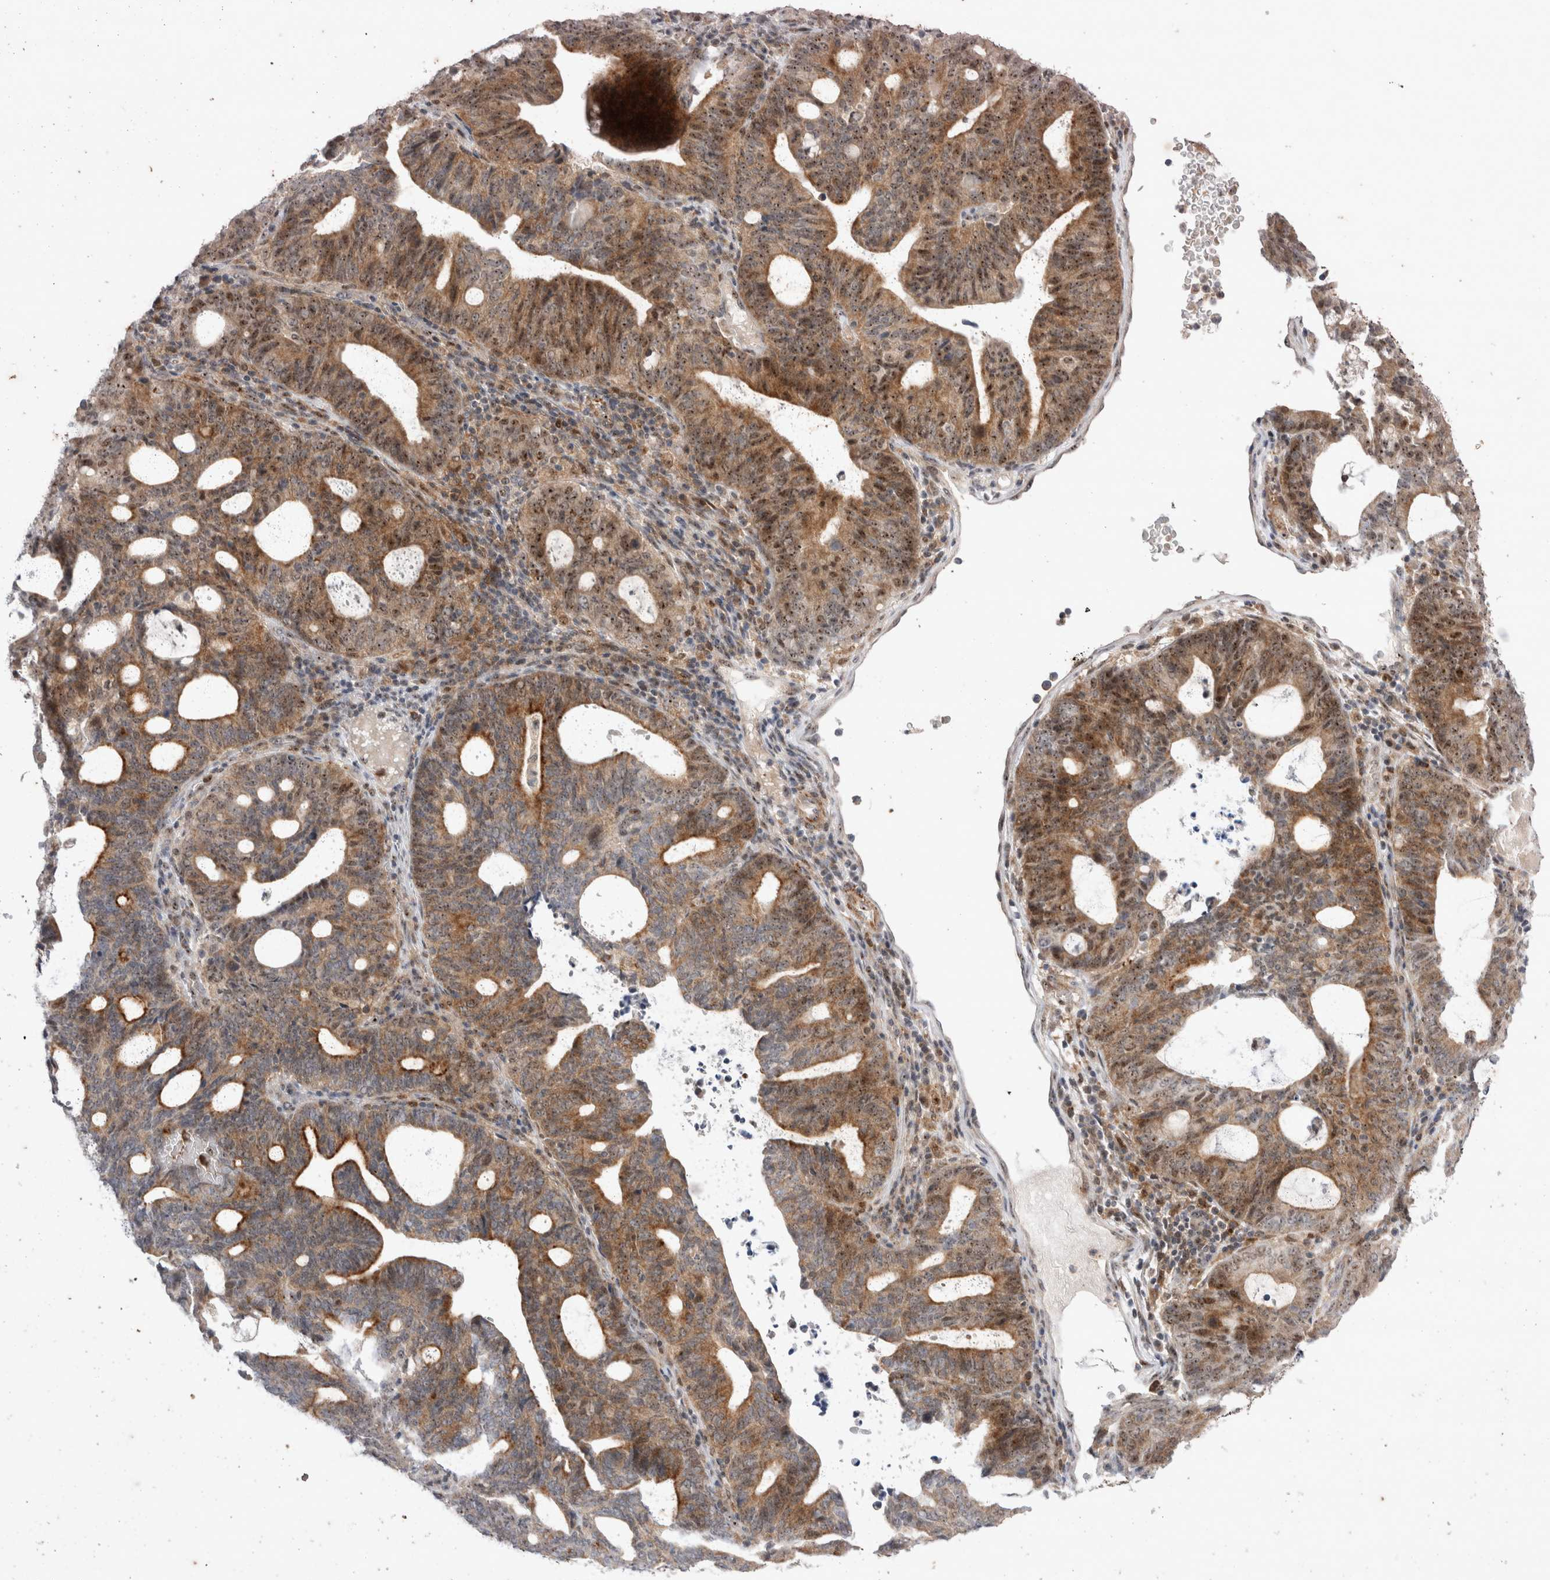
{"staining": {"intensity": "moderate", "quantity": ">75%", "location": "cytoplasmic/membranous,nuclear"}, "tissue": "endometrial cancer", "cell_type": "Tumor cells", "image_type": "cancer", "snomed": [{"axis": "morphology", "description": "Adenocarcinoma, NOS"}, {"axis": "topography", "description": "Uterus"}], "caption": "Adenocarcinoma (endometrial) stained with immunohistochemistry shows moderate cytoplasmic/membranous and nuclear expression in approximately >75% of tumor cells. The protein is shown in brown color, while the nuclei are stained blue.", "gene": "STK11", "patient": {"sex": "female", "age": 83}}